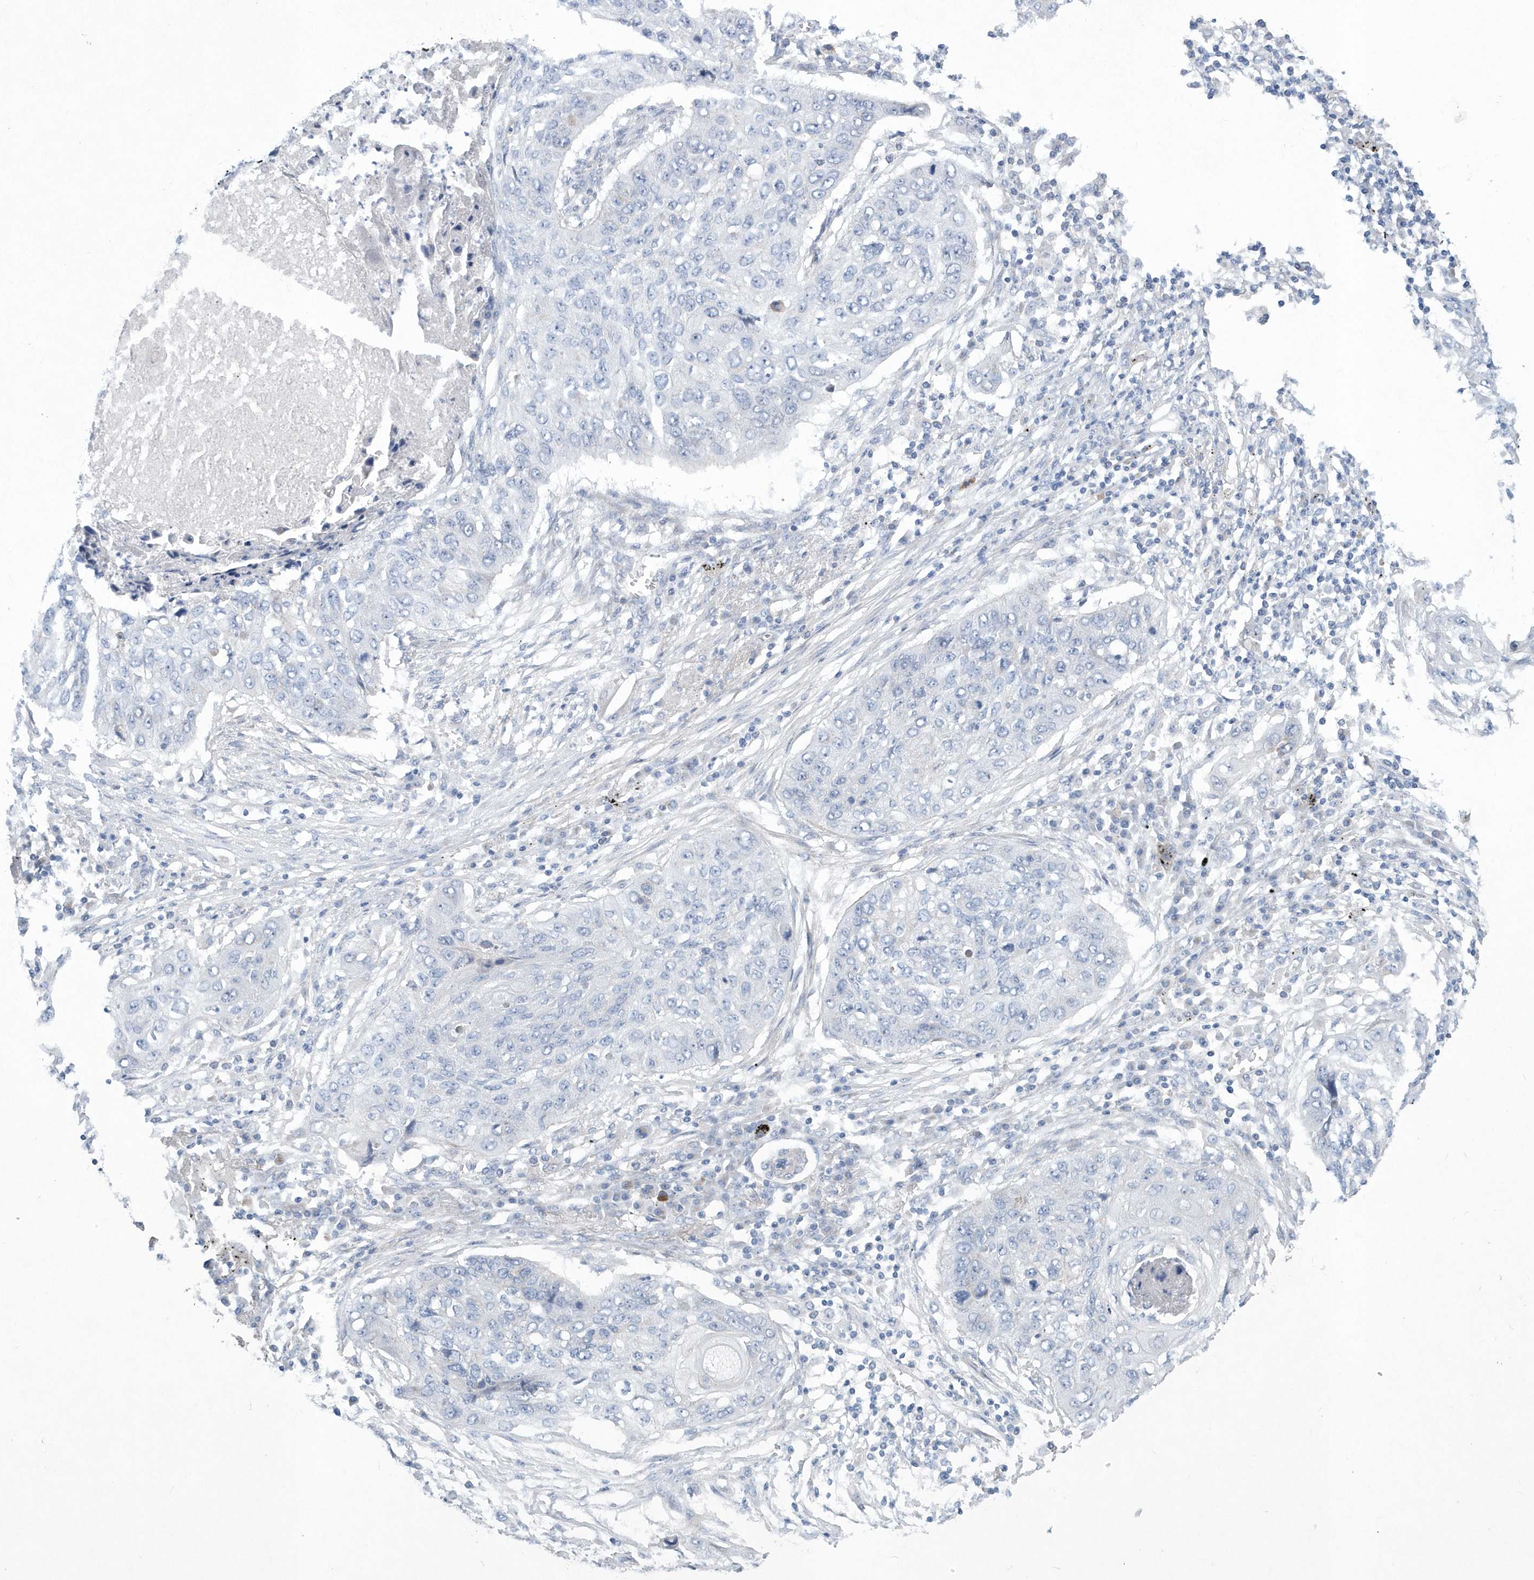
{"staining": {"intensity": "negative", "quantity": "none", "location": "none"}, "tissue": "lung cancer", "cell_type": "Tumor cells", "image_type": "cancer", "snomed": [{"axis": "morphology", "description": "Squamous cell carcinoma, NOS"}, {"axis": "topography", "description": "Lung"}], "caption": "DAB (3,3'-diaminobenzidine) immunohistochemical staining of lung cancer displays no significant positivity in tumor cells.", "gene": "SPATA18", "patient": {"sex": "female", "age": 63}}